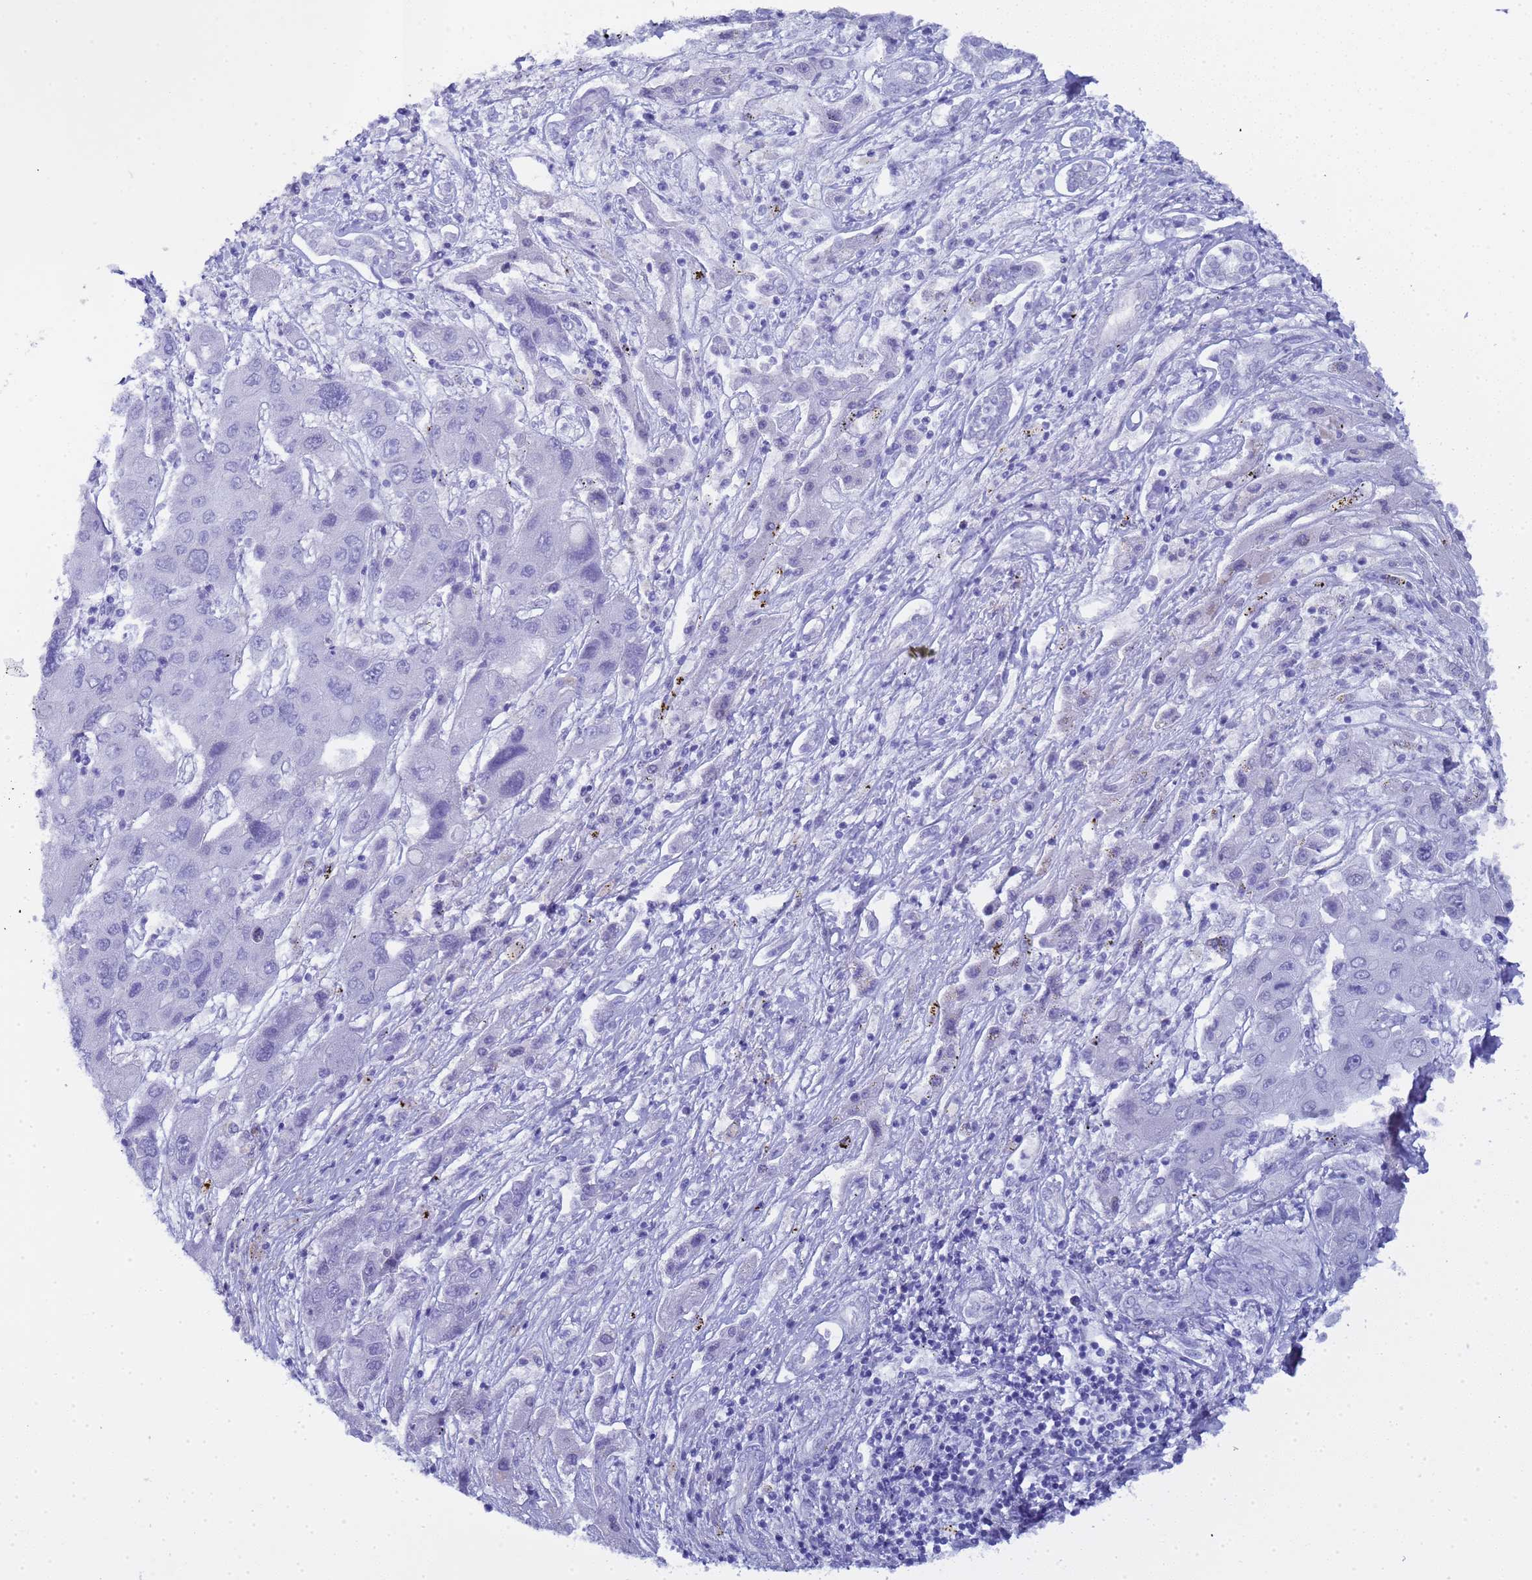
{"staining": {"intensity": "negative", "quantity": "none", "location": "none"}, "tissue": "liver cancer", "cell_type": "Tumor cells", "image_type": "cancer", "snomed": [{"axis": "morphology", "description": "Cholangiocarcinoma"}, {"axis": "topography", "description": "Liver"}], "caption": "Immunohistochemical staining of human liver cholangiocarcinoma exhibits no significant positivity in tumor cells.", "gene": "CTRC", "patient": {"sex": "male", "age": 67}}